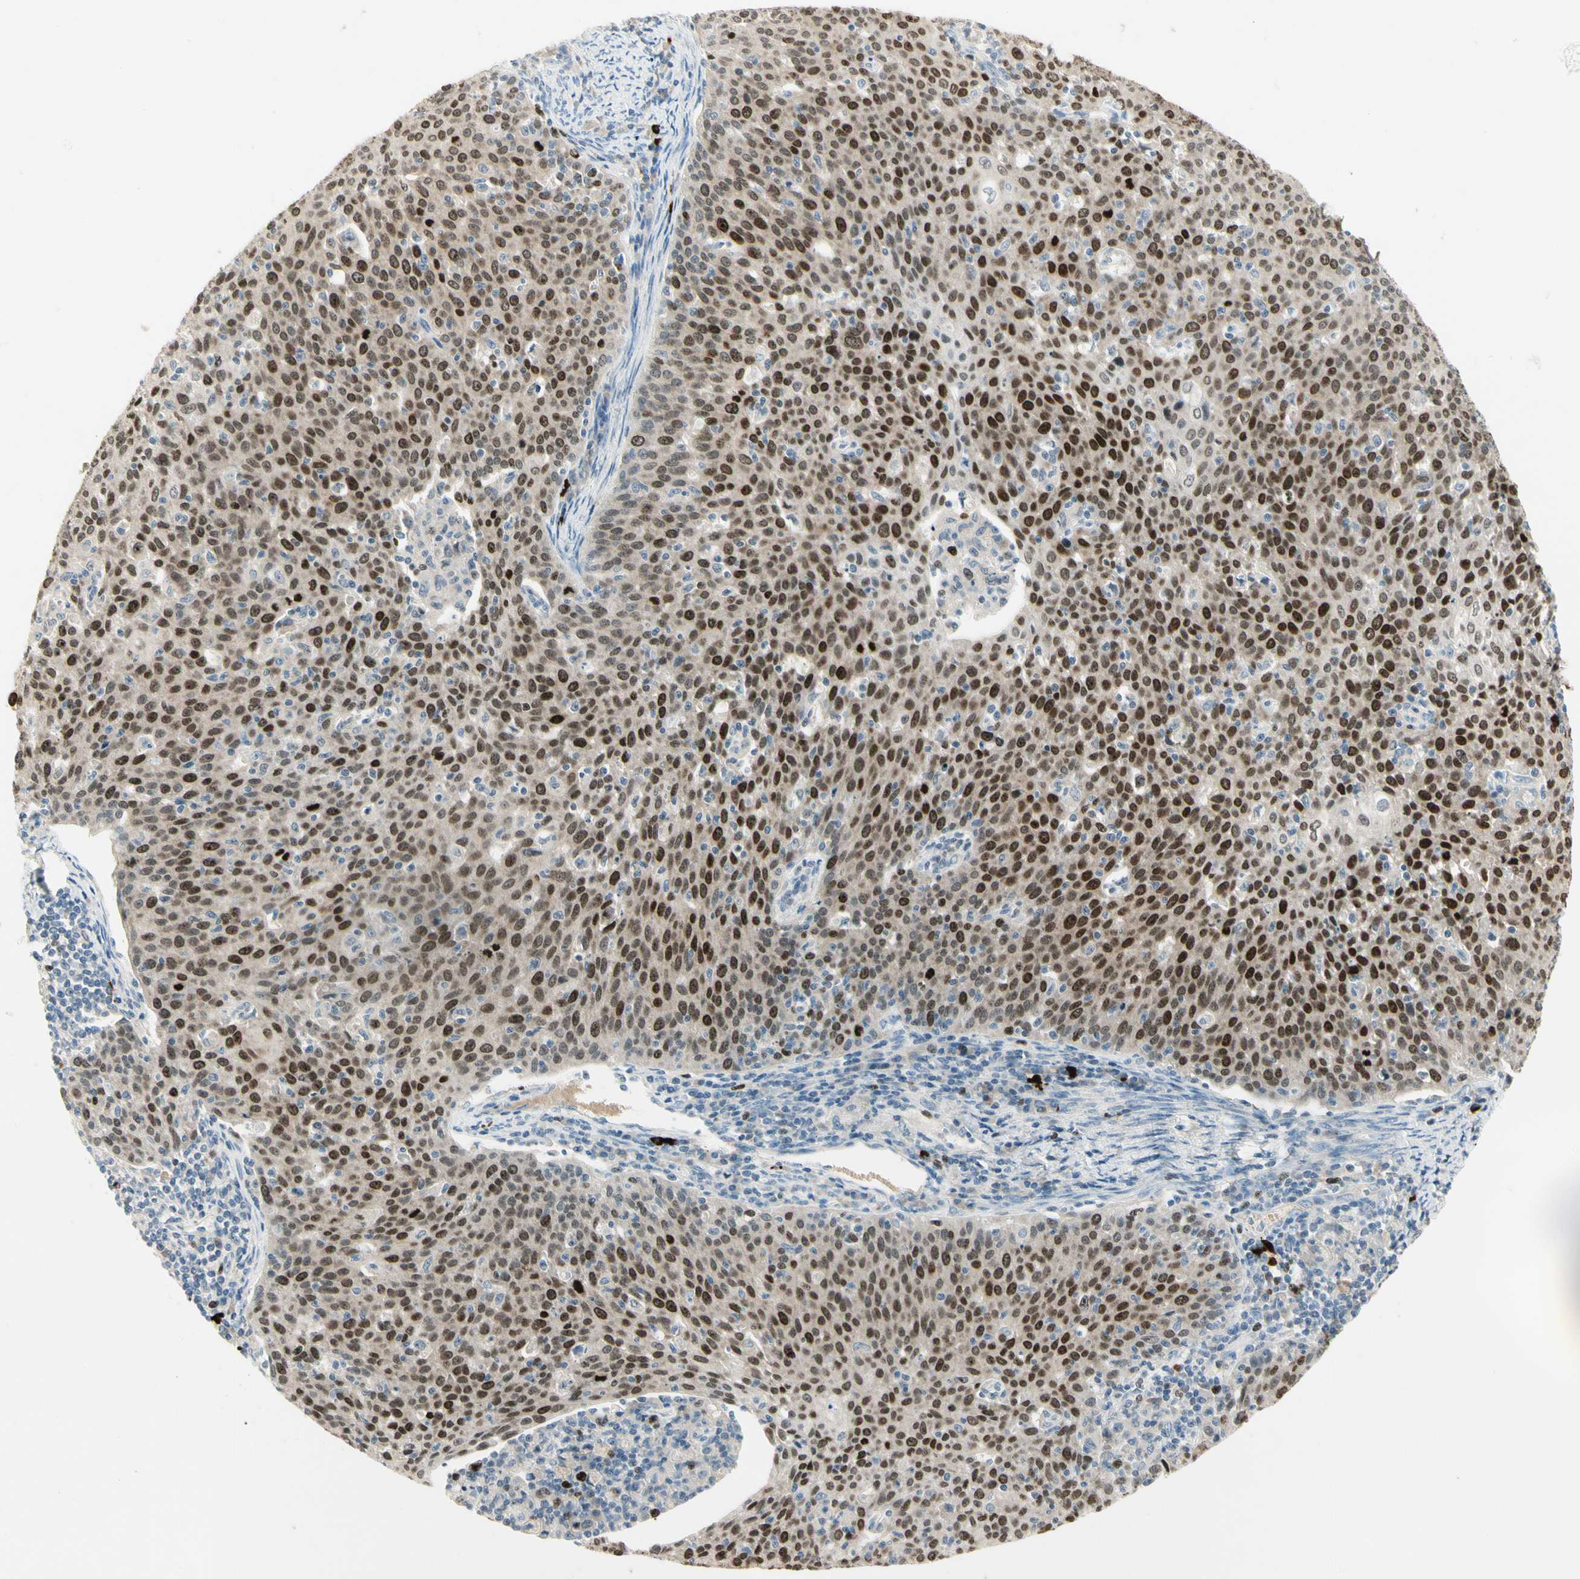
{"staining": {"intensity": "strong", "quantity": ">75%", "location": "nuclear"}, "tissue": "cervical cancer", "cell_type": "Tumor cells", "image_type": "cancer", "snomed": [{"axis": "morphology", "description": "Squamous cell carcinoma, NOS"}, {"axis": "topography", "description": "Cervix"}], "caption": "The histopathology image shows staining of cervical cancer, revealing strong nuclear protein expression (brown color) within tumor cells. The protein of interest is stained brown, and the nuclei are stained in blue (DAB IHC with brightfield microscopy, high magnification).", "gene": "PITX1", "patient": {"sex": "female", "age": 38}}